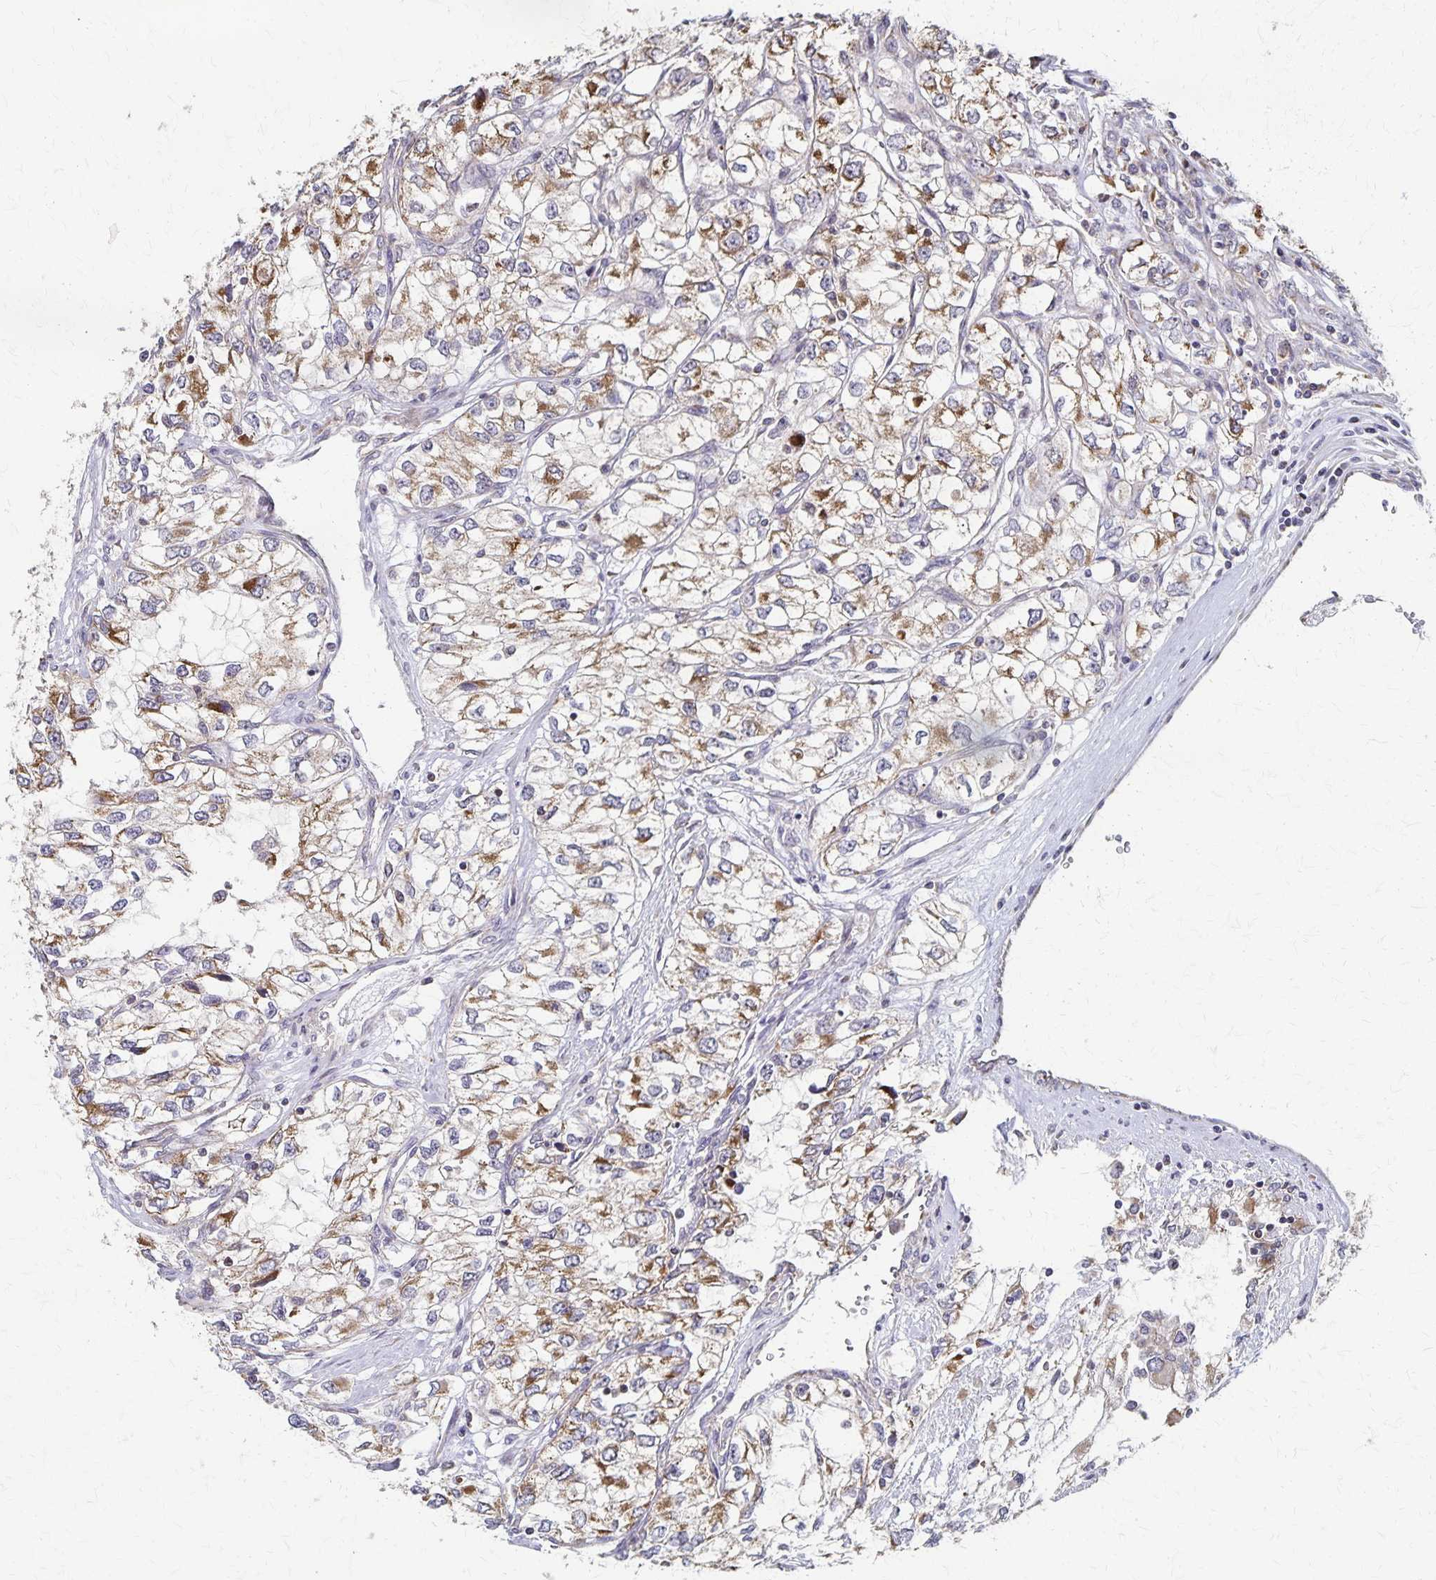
{"staining": {"intensity": "moderate", "quantity": ">75%", "location": "cytoplasmic/membranous"}, "tissue": "renal cancer", "cell_type": "Tumor cells", "image_type": "cancer", "snomed": [{"axis": "morphology", "description": "Adenocarcinoma, NOS"}, {"axis": "topography", "description": "Kidney"}], "caption": "Immunohistochemistry (IHC) of renal adenocarcinoma displays medium levels of moderate cytoplasmic/membranous expression in about >75% of tumor cells.", "gene": "DYRK4", "patient": {"sex": "female", "age": 59}}